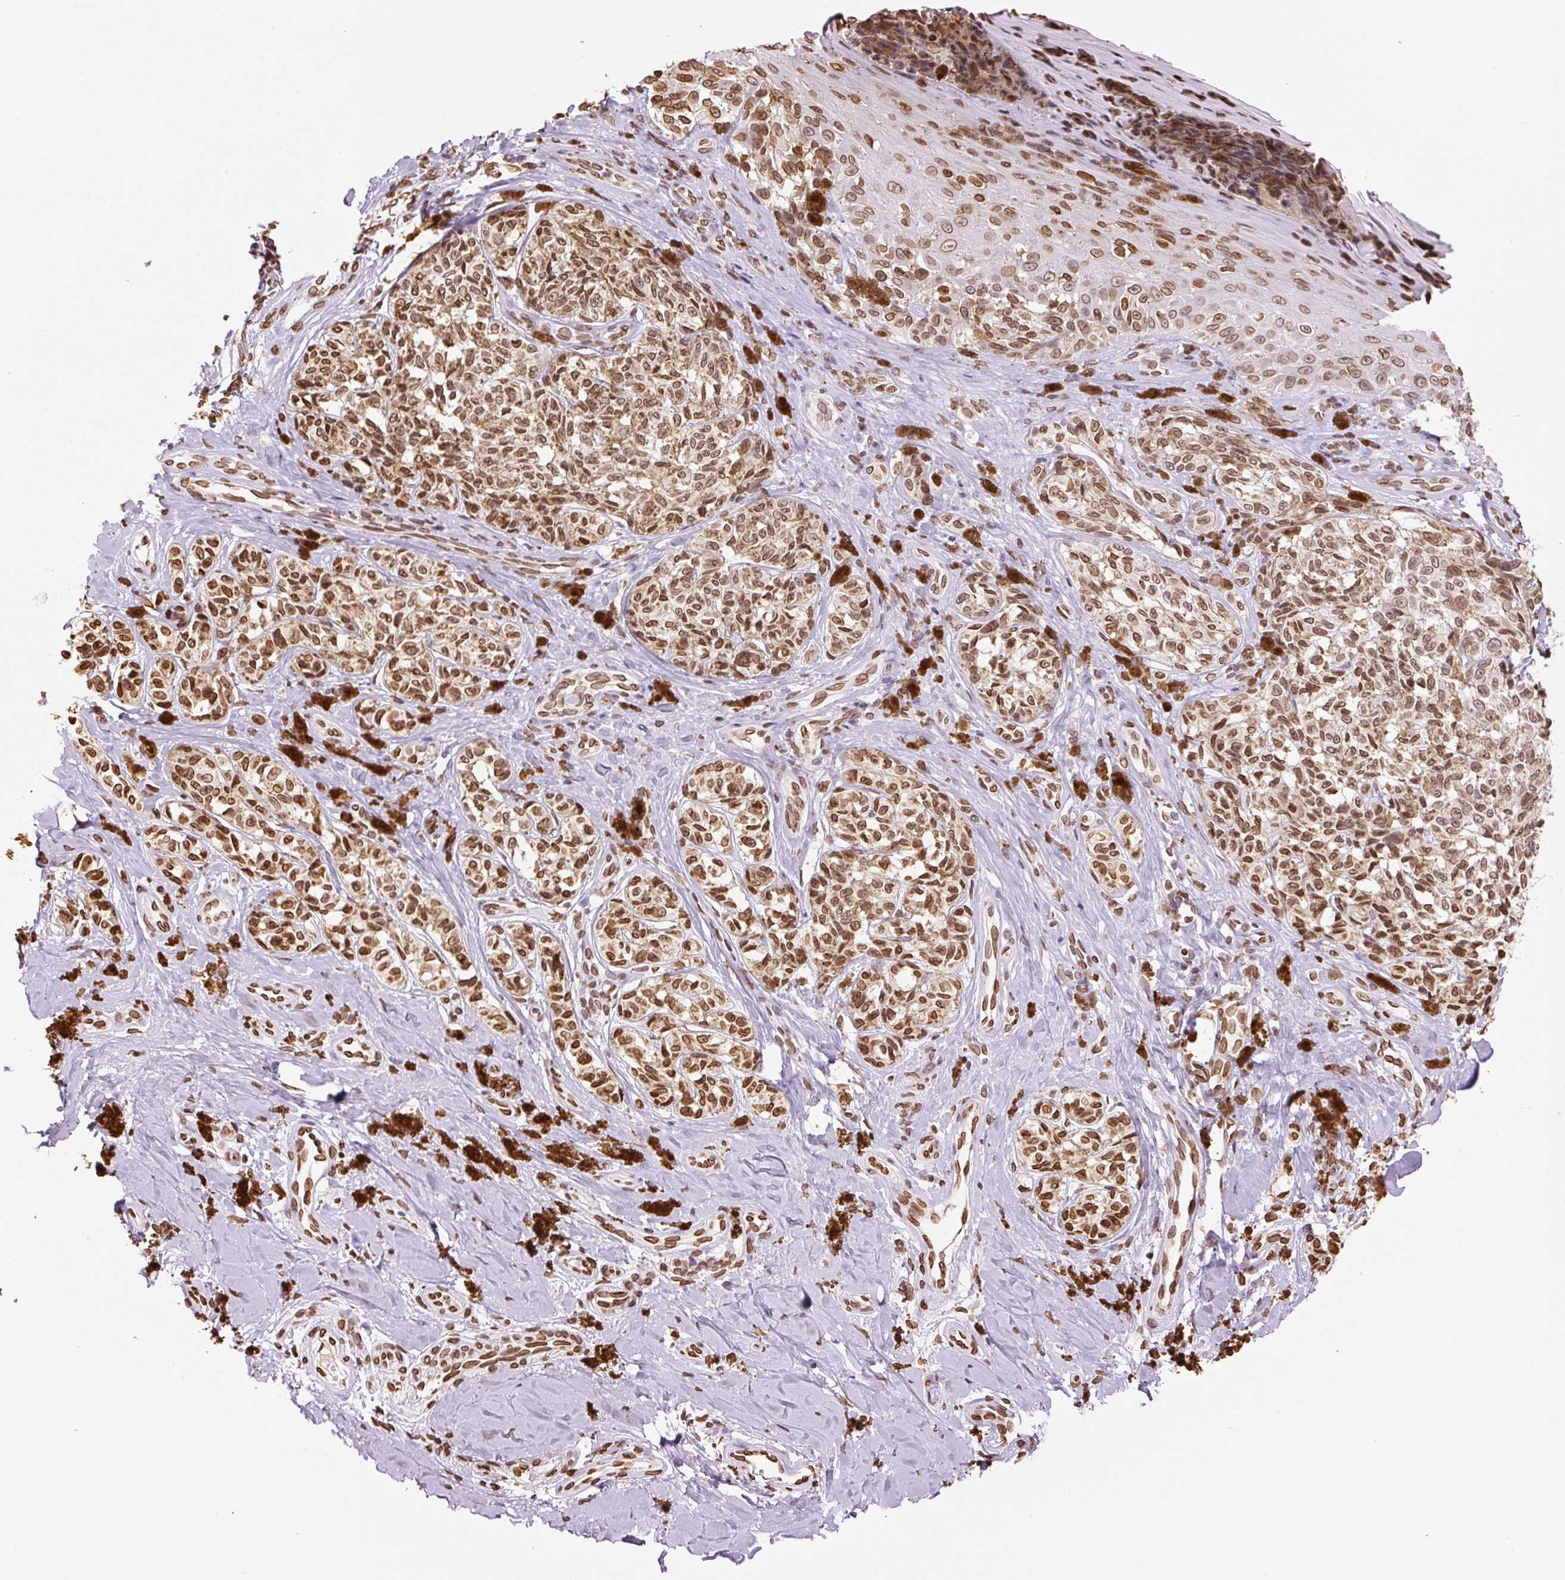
{"staining": {"intensity": "moderate", "quantity": ">75%", "location": "cytoplasmic/membranous,nuclear"}, "tissue": "melanoma", "cell_type": "Tumor cells", "image_type": "cancer", "snomed": [{"axis": "morphology", "description": "Malignant melanoma, NOS"}, {"axis": "topography", "description": "Skin"}], "caption": "Malignant melanoma stained with a protein marker shows moderate staining in tumor cells.", "gene": "ZNF224", "patient": {"sex": "female", "age": 65}}